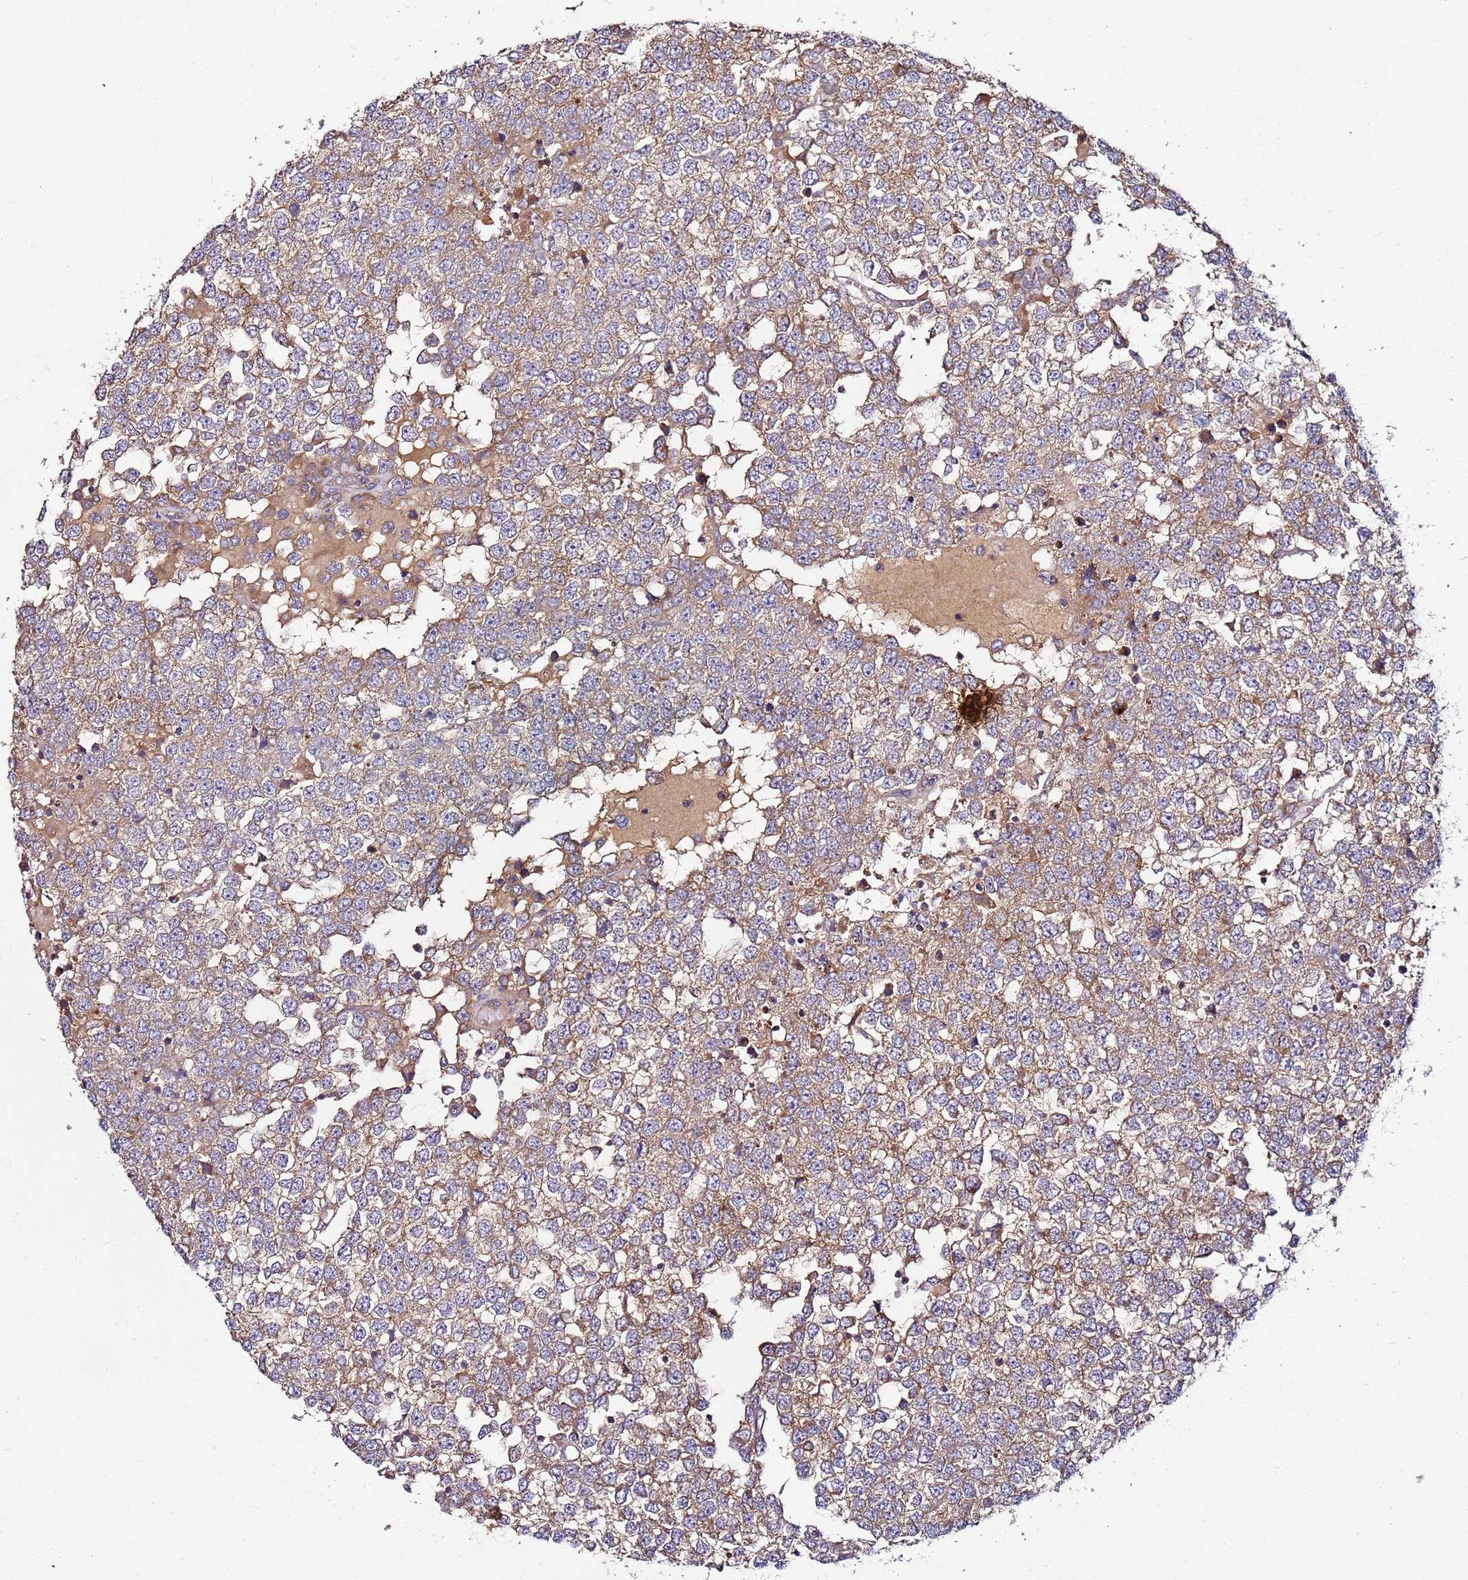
{"staining": {"intensity": "moderate", "quantity": ">75%", "location": "cytoplasmic/membranous"}, "tissue": "testis cancer", "cell_type": "Tumor cells", "image_type": "cancer", "snomed": [{"axis": "morphology", "description": "Seminoma, NOS"}, {"axis": "topography", "description": "Testis"}], "caption": "A medium amount of moderate cytoplasmic/membranous expression is seen in approximately >75% of tumor cells in testis seminoma tissue.", "gene": "KRTAP21-3", "patient": {"sex": "male", "age": 65}}